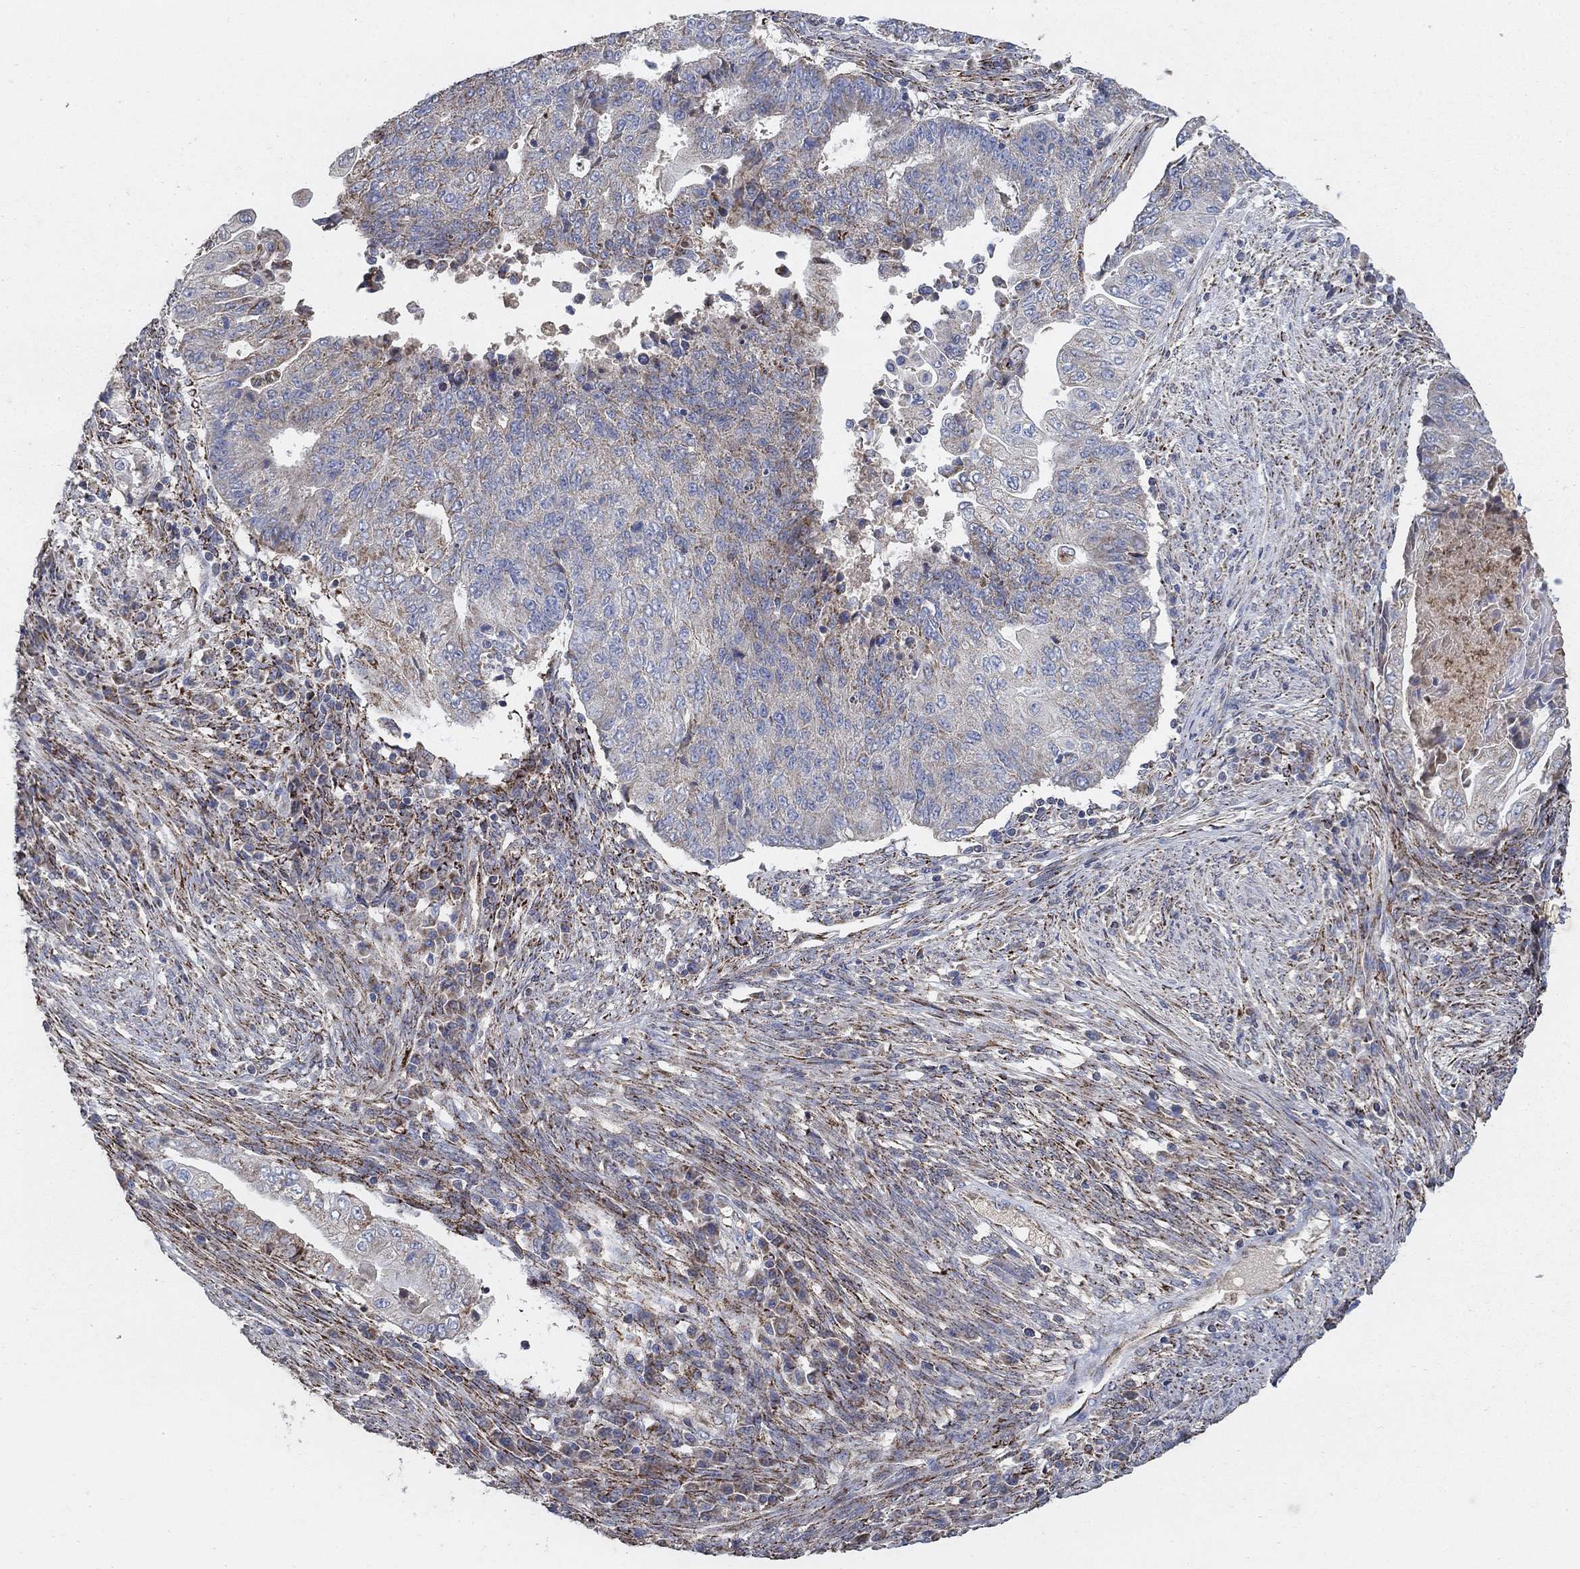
{"staining": {"intensity": "weak", "quantity": "25%-75%", "location": "cytoplasmic/membranous"}, "tissue": "endometrial cancer", "cell_type": "Tumor cells", "image_type": "cancer", "snomed": [{"axis": "morphology", "description": "Adenocarcinoma, NOS"}, {"axis": "topography", "description": "Uterus"}, {"axis": "topography", "description": "Endometrium"}], "caption": "Endometrial cancer (adenocarcinoma) stained with immunohistochemistry (IHC) demonstrates weak cytoplasmic/membranous expression in approximately 25%-75% of tumor cells.", "gene": "PNPLA2", "patient": {"sex": "female", "age": 54}}